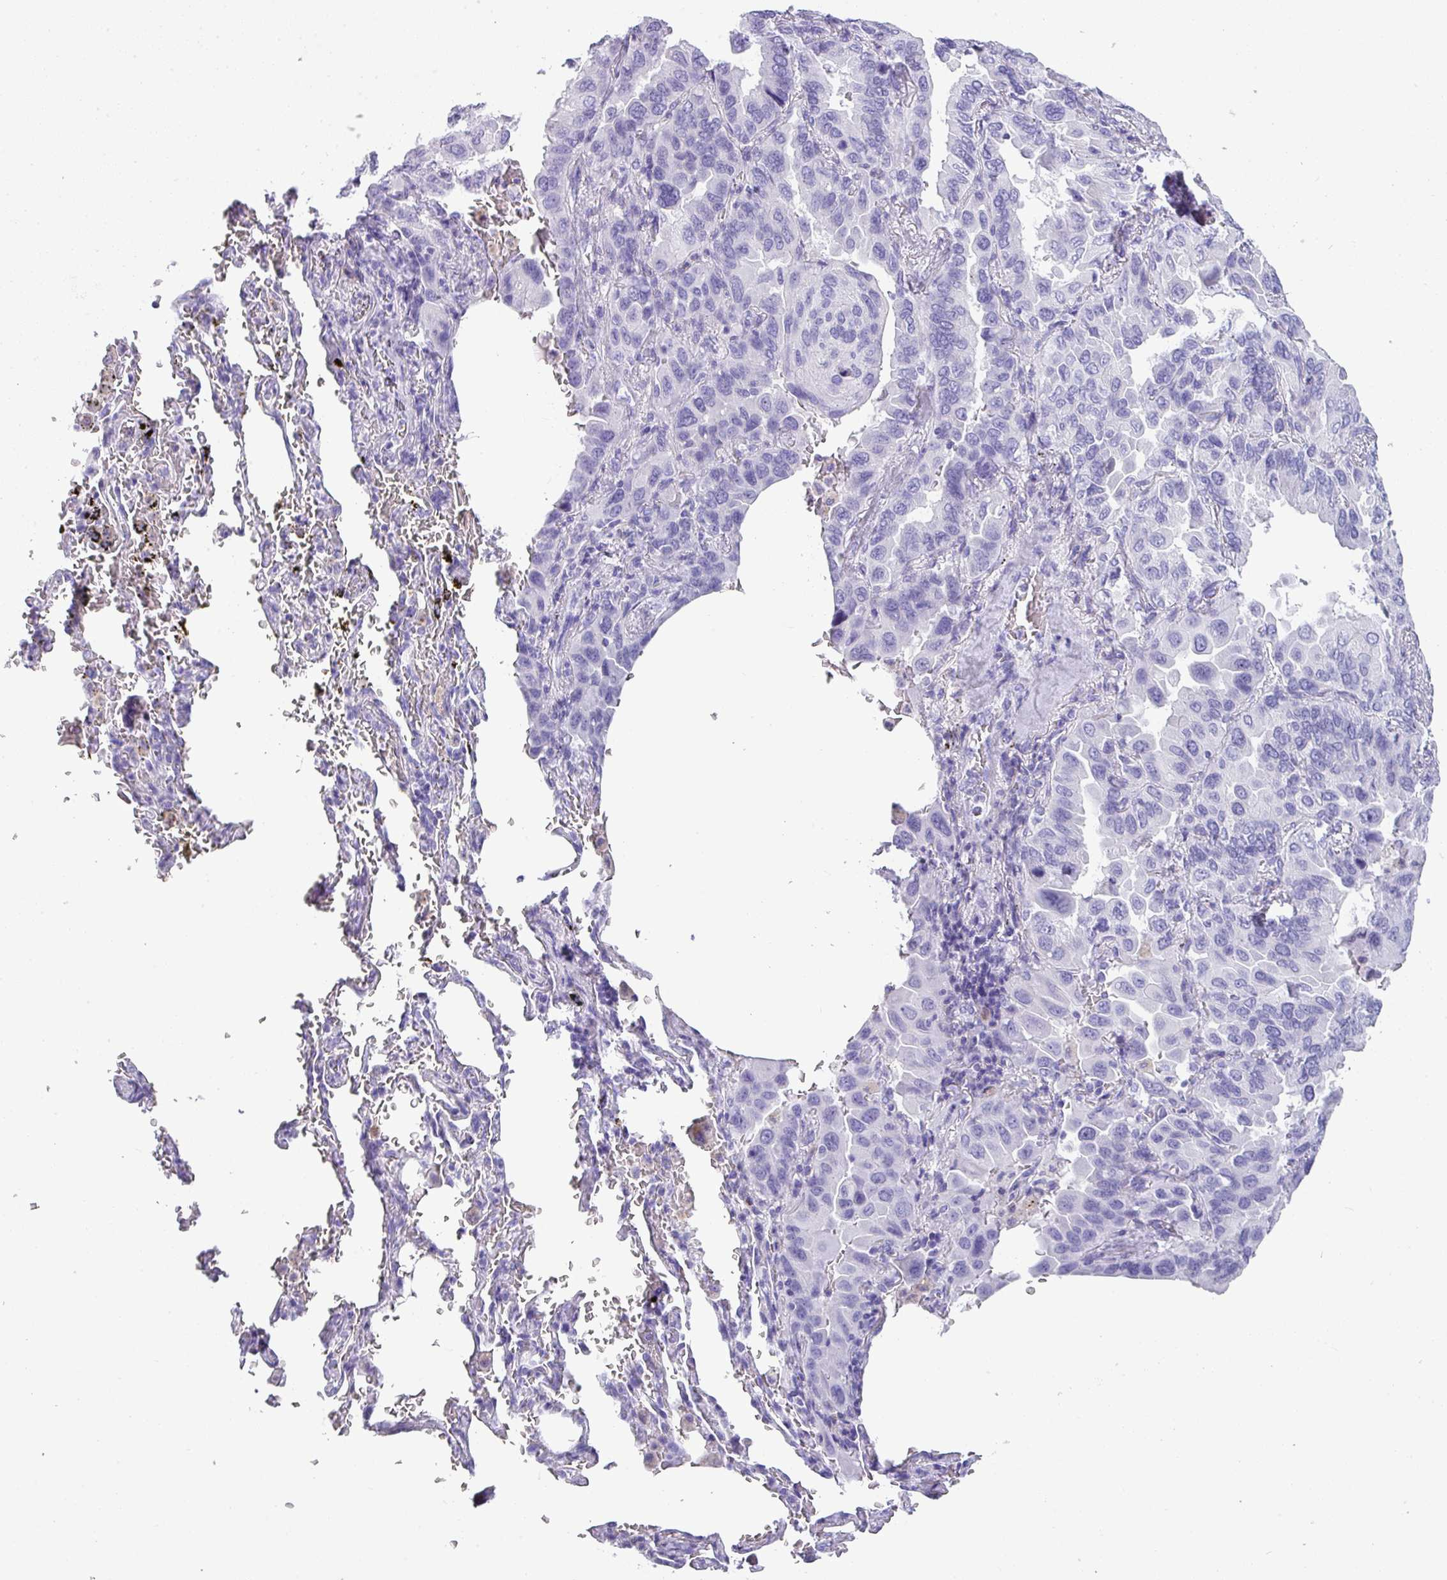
{"staining": {"intensity": "negative", "quantity": "none", "location": "none"}, "tissue": "lung cancer", "cell_type": "Tumor cells", "image_type": "cancer", "snomed": [{"axis": "morphology", "description": "Adenocarcinoma, NOS"}, {"axis": "topography", "description": "Lung"}], "caption": "Adenocarcinoma (lung) stained for a protein using IHC displays no staining tumor cells.", "gene": "ZNF568", "patient": {"sex": "male", "age": 64}}